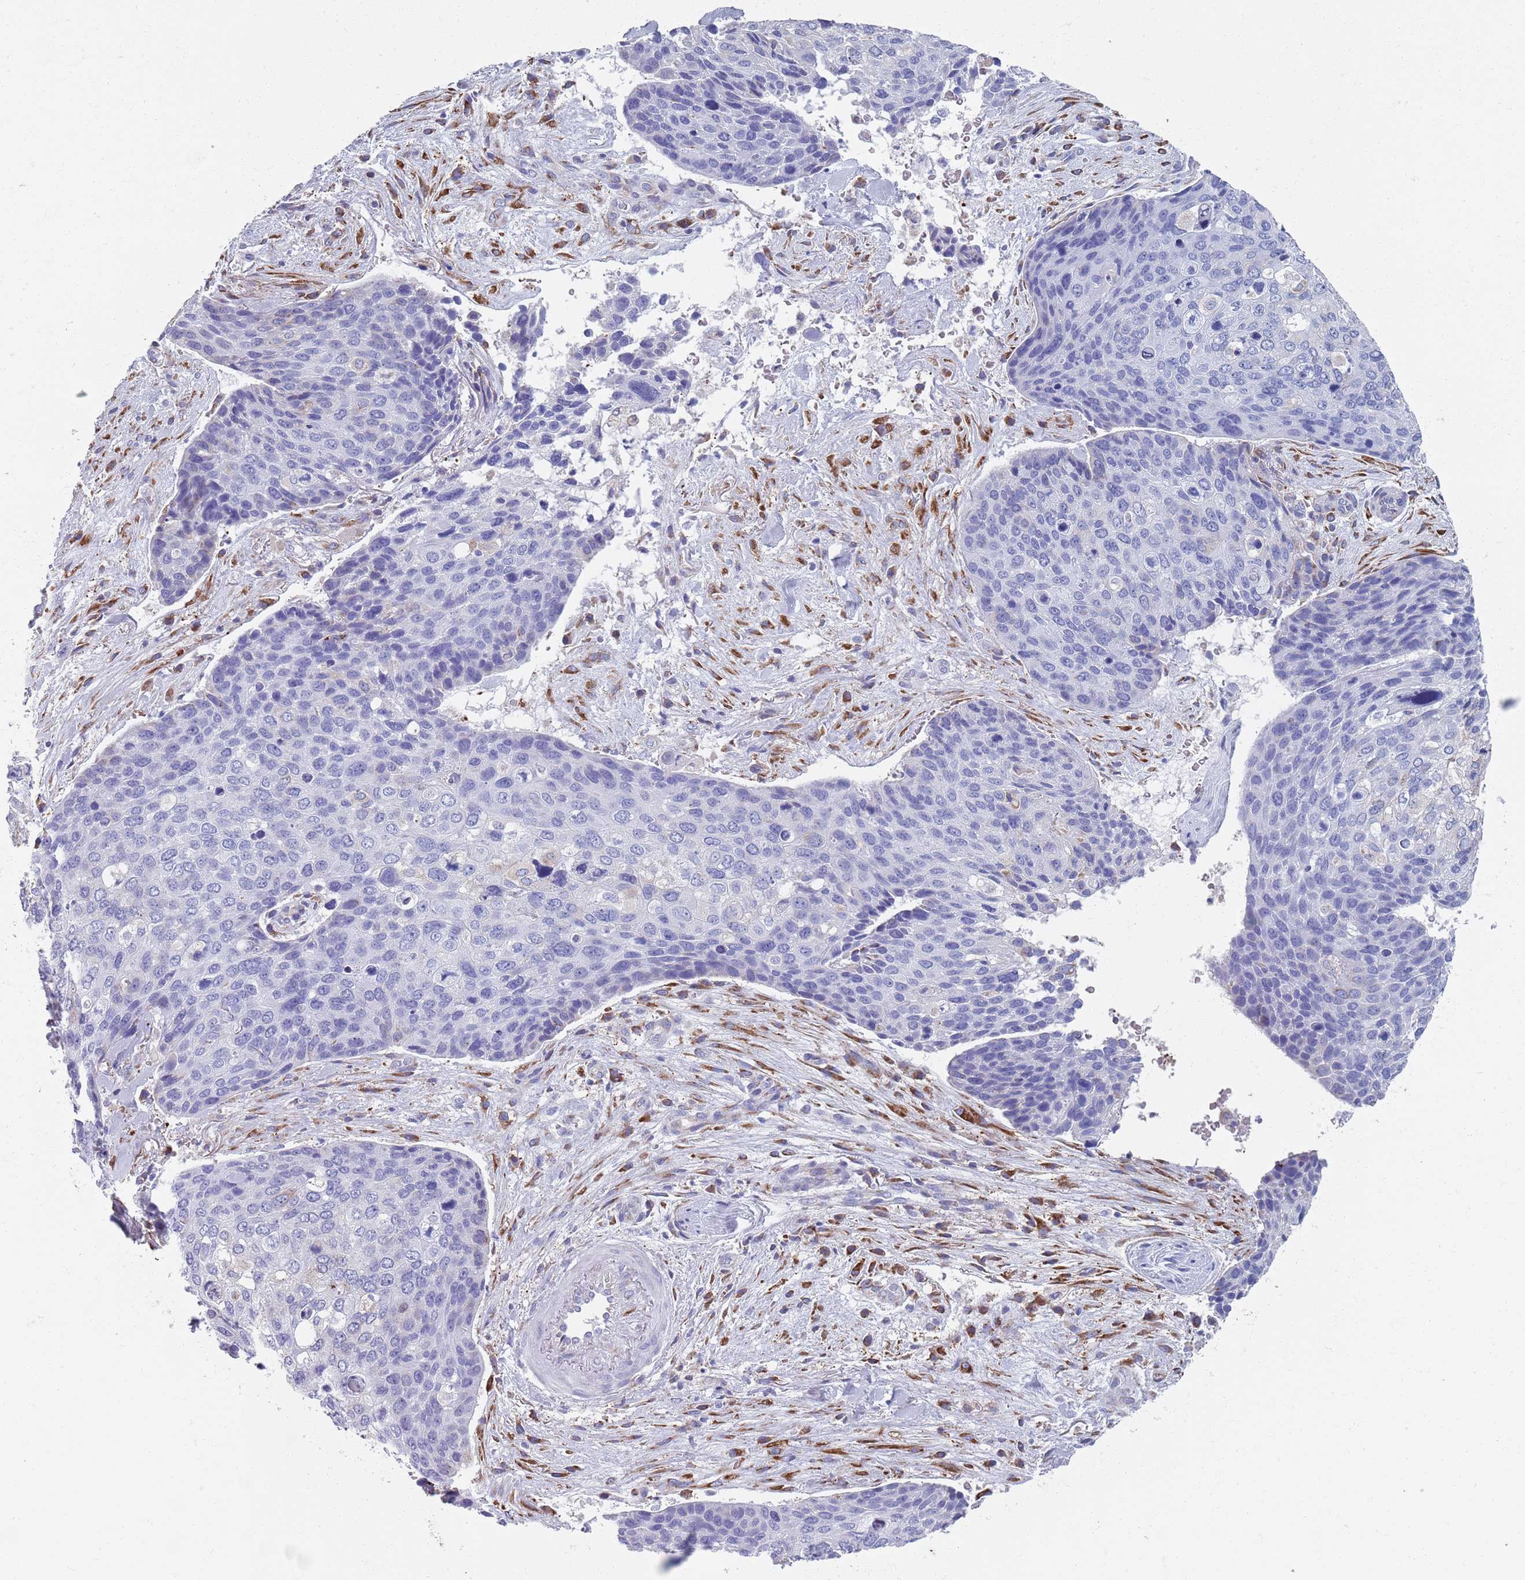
{"staining": {"intensity": "negative", "quantity": "none", "location": "none"}, "tissue": "skin cancer", "cell_type": "Tumor cells", "image_type": "cancer", "snomed": [{"axis": "morphology", "description": "Basal cell carcinoma"}, {"axis": "topography", "description": "Skin"}], "caption": "Immunohistochemistry image of skin cancer stained for a protein (brown), which shows no expression in tumor cells.", "gene": "PLOD1", "patient": {"sex": "female", "age": 74}}